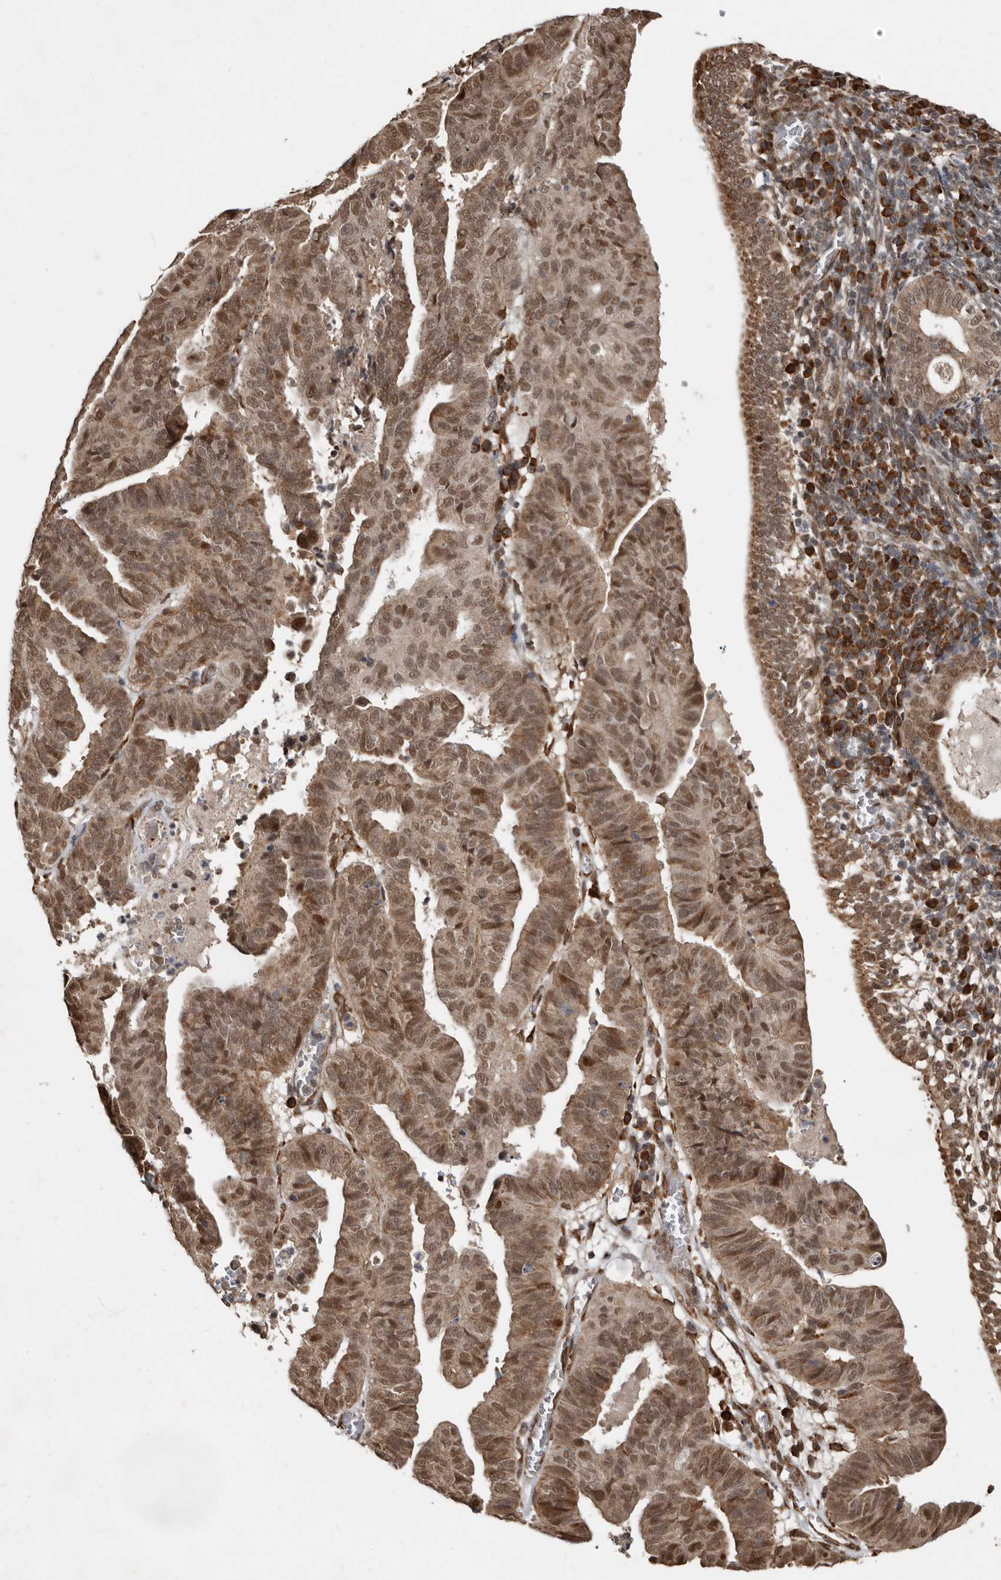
{"staining": {"intensity": "moderate", "quantity": ">75%", "location": "cytoplasmic/membranous,nuclear"}, "tissue": "endometrial cancer", "cell_type": "Tumor cells", "image_type": "cancer", "snomed": [{"axis": "morphology", "description": "Adenocarcinoma, NOS"}, {"axis": "topography", "description": "Uterus"}], "caption": "Immunohistochemical staining of human adenocarcinoma (endometrial) shows medium levels of moderate cytoplasmic/membranous and nuclear staining in approximately >75% of tumor cells.", "gene": "LRGUK", "patient": {"sex": "female", "age": 77}}